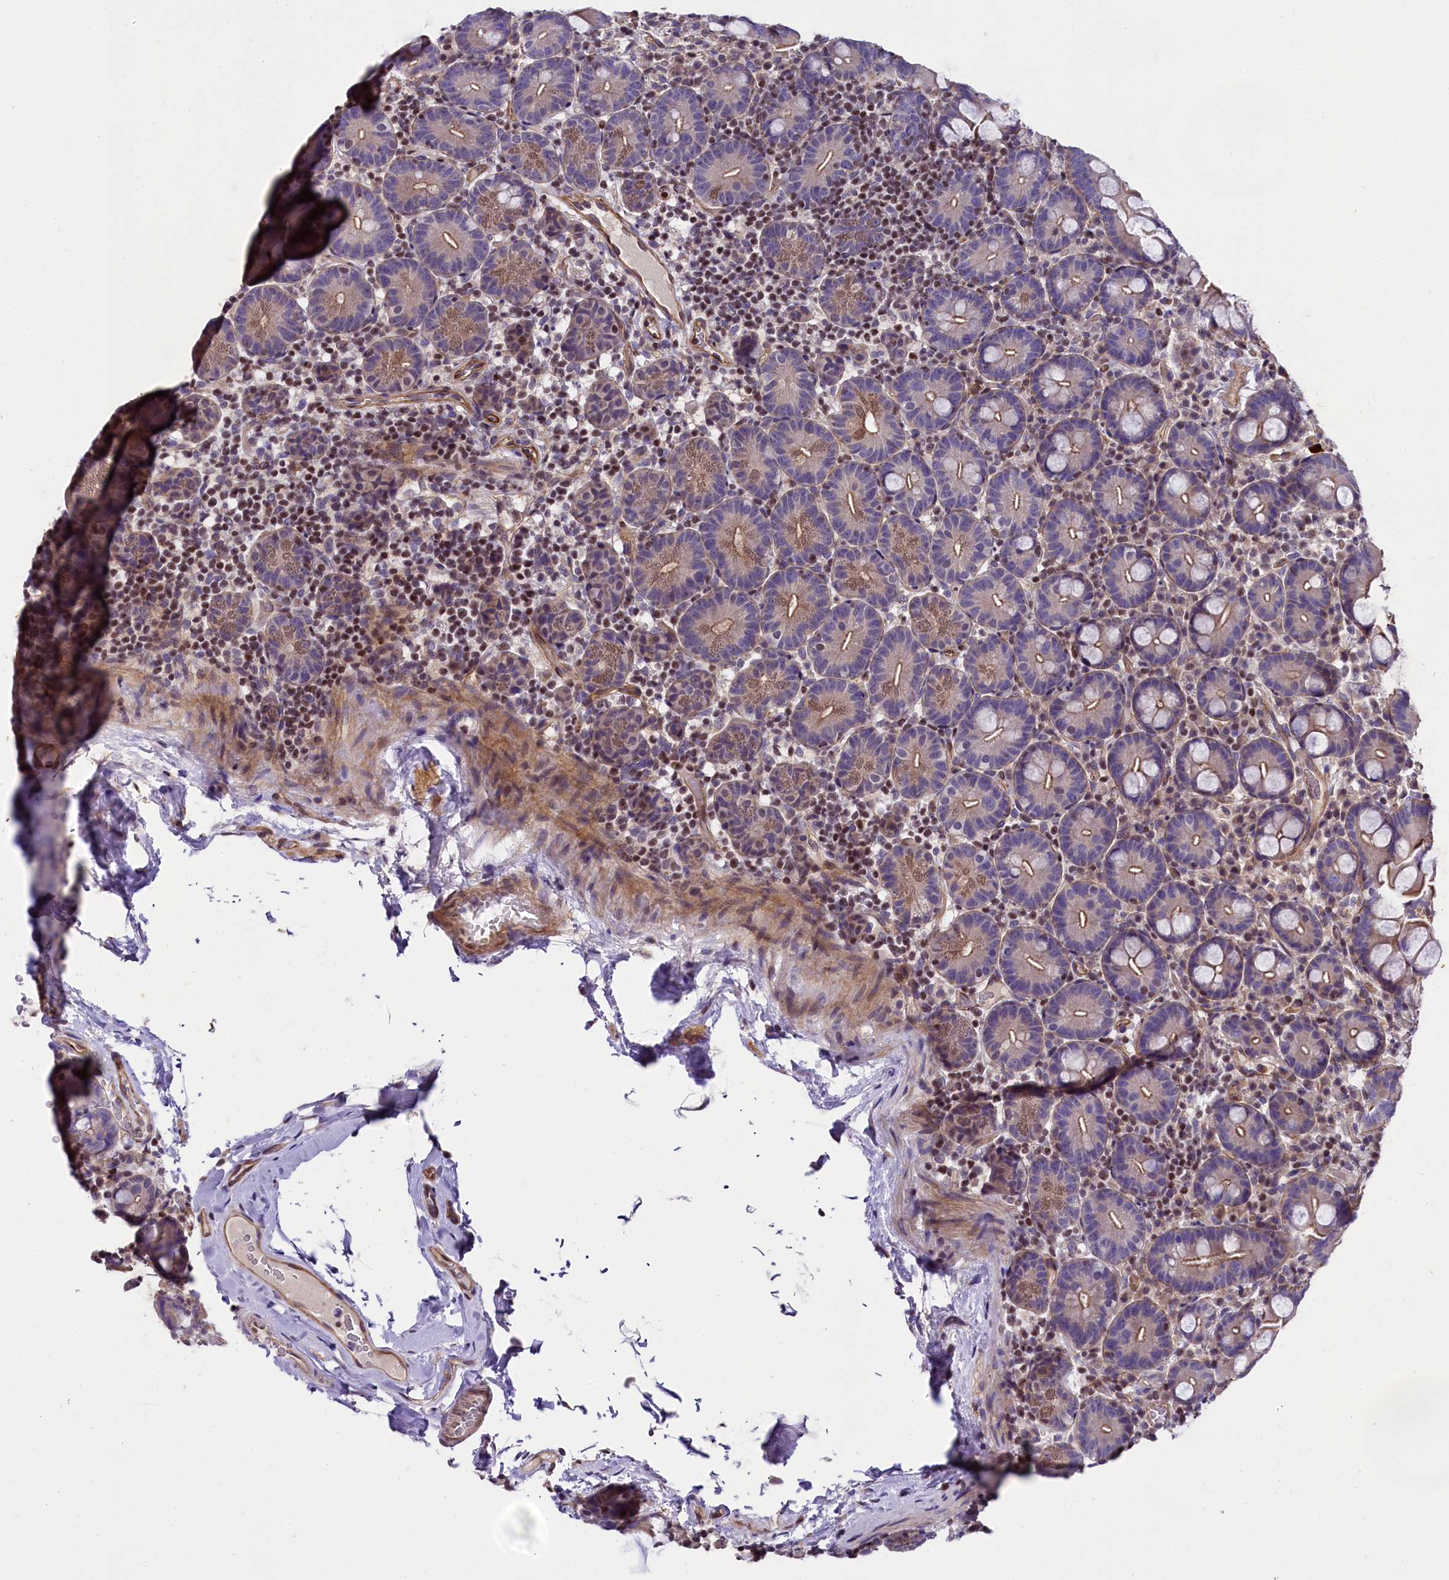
{"staining": {"intensity": "moderate", "quantity": "25%-75%", "location": "cytoplasmic/membranous"}, "tissue": "small intestine", "cell_type": "Glandular cells", "image_type": "normal", "snomed": [{"axis": "morphology", "description": "Normal tissue, NOS"}, {"axis": "topography", "description": "Small intestine"}], "caption": "This is a micrograph of immunohistochemistry (IHC) staining of unremarkable small intestine, which shows moderate expression in the cytoplasmic/membranous of glandular cells.", "gene": "SP4", "patient": {"sex": "female", "age": 68}}